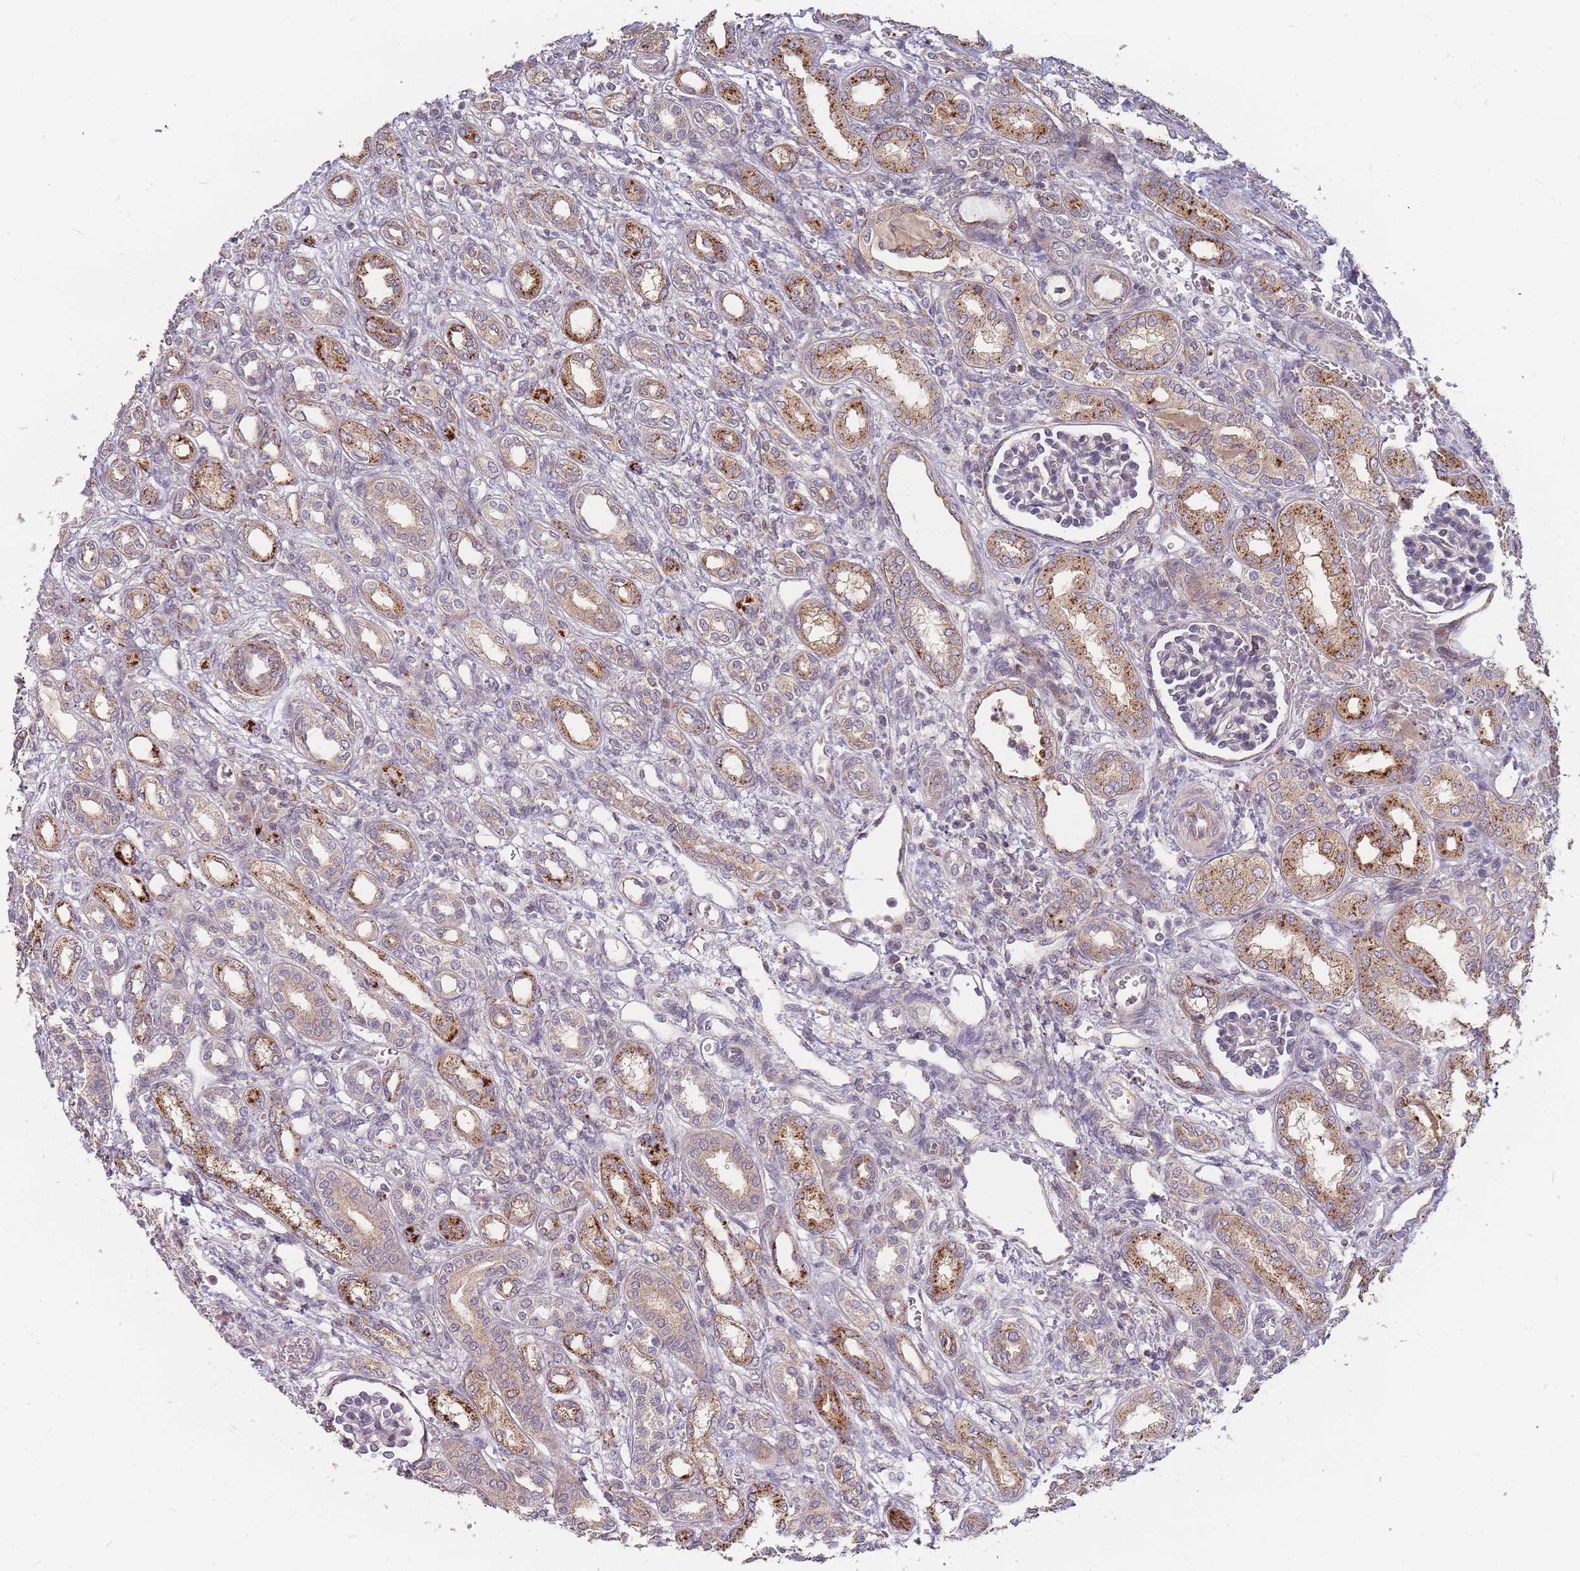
{"staining": {"intensity": "negative", "quantity": "none", "location": "none"}, "tissue": "kidney", "cell_type": "Cells in glomeruli", "image_type": "normal", "snomed": [{"axis": "morphology", "description": "Normal tissue, NOS"}, {"axis": "morphology", "description": "Neoplasm, malignant, NOS"}, {"axis": "topography", "description": "Kidney"}], "caption": "Immunohistochemistry (IHC) of normal kidney demonstrates no expression in cells in glomeruli. (Brightfield microscopy of DAB immunohistochemistry (IHC) at high magnification).", "gene": "ATG5", "patient": {"sex": "female", "age": 1}}